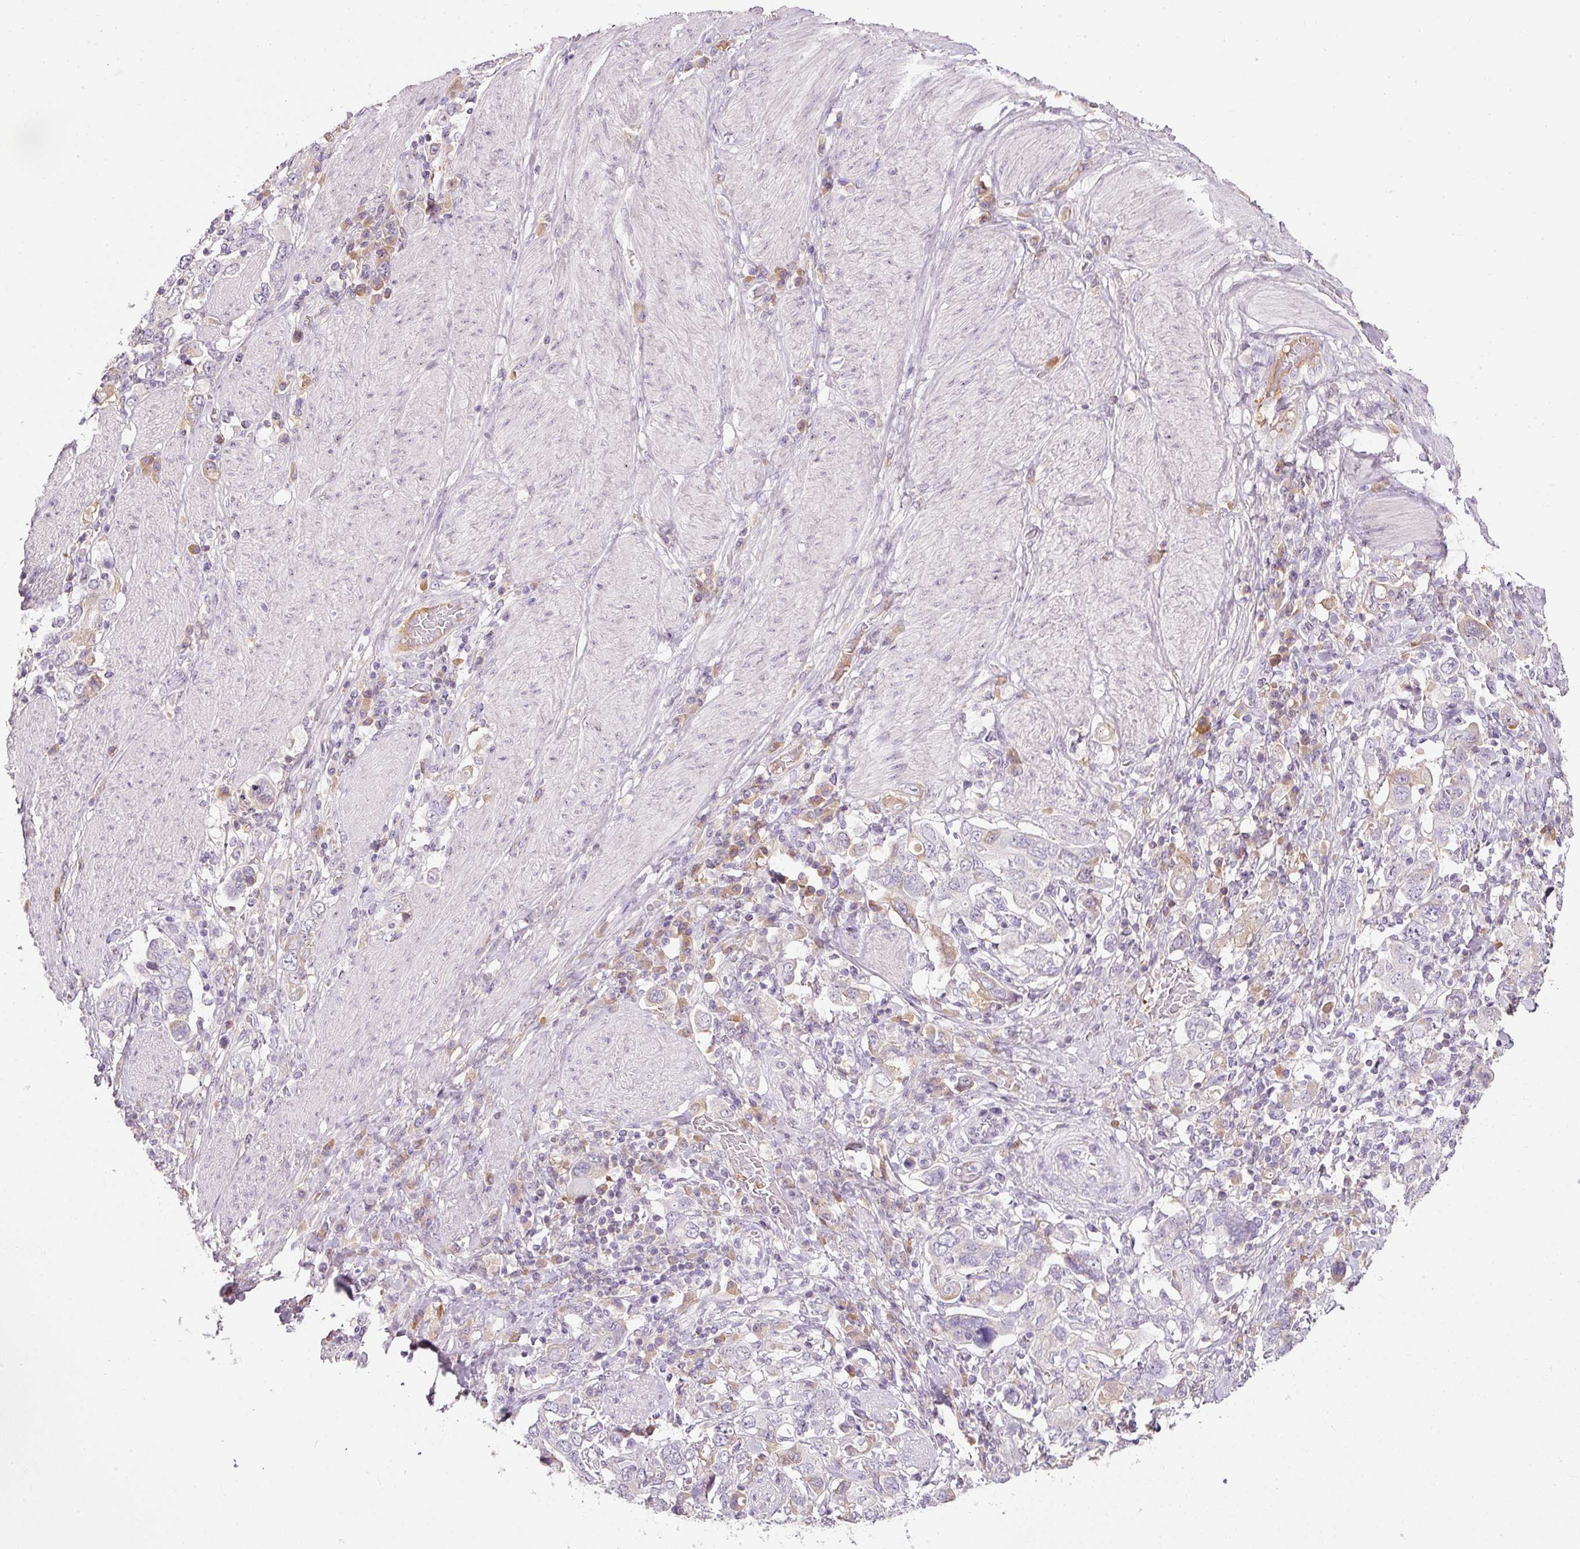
{"staining": {"intensity": "moderate", "quantity": "<25%", "location": "cytoplasmic/membranous"}, "tissue": "stomach cancer", "cell_type": "Tumor cells", "image_type": "cancer", "snomed": [{"axis": "morphology", "description": "Adenocarcinoma, NOS"}, {"axis": "topography", "description": "Stomach, upper"}, {"axis": "topography", "description": "Stomach"}], "caption": "Immunohistochemical staining of human adenocarcinoma (stomach) demonstrates moderate cytoplasmic/membranous protein staining in approximately <25% of tumor cells.", "gene": "TMEM37", "patient": {"sex": "male", "age": 62}}